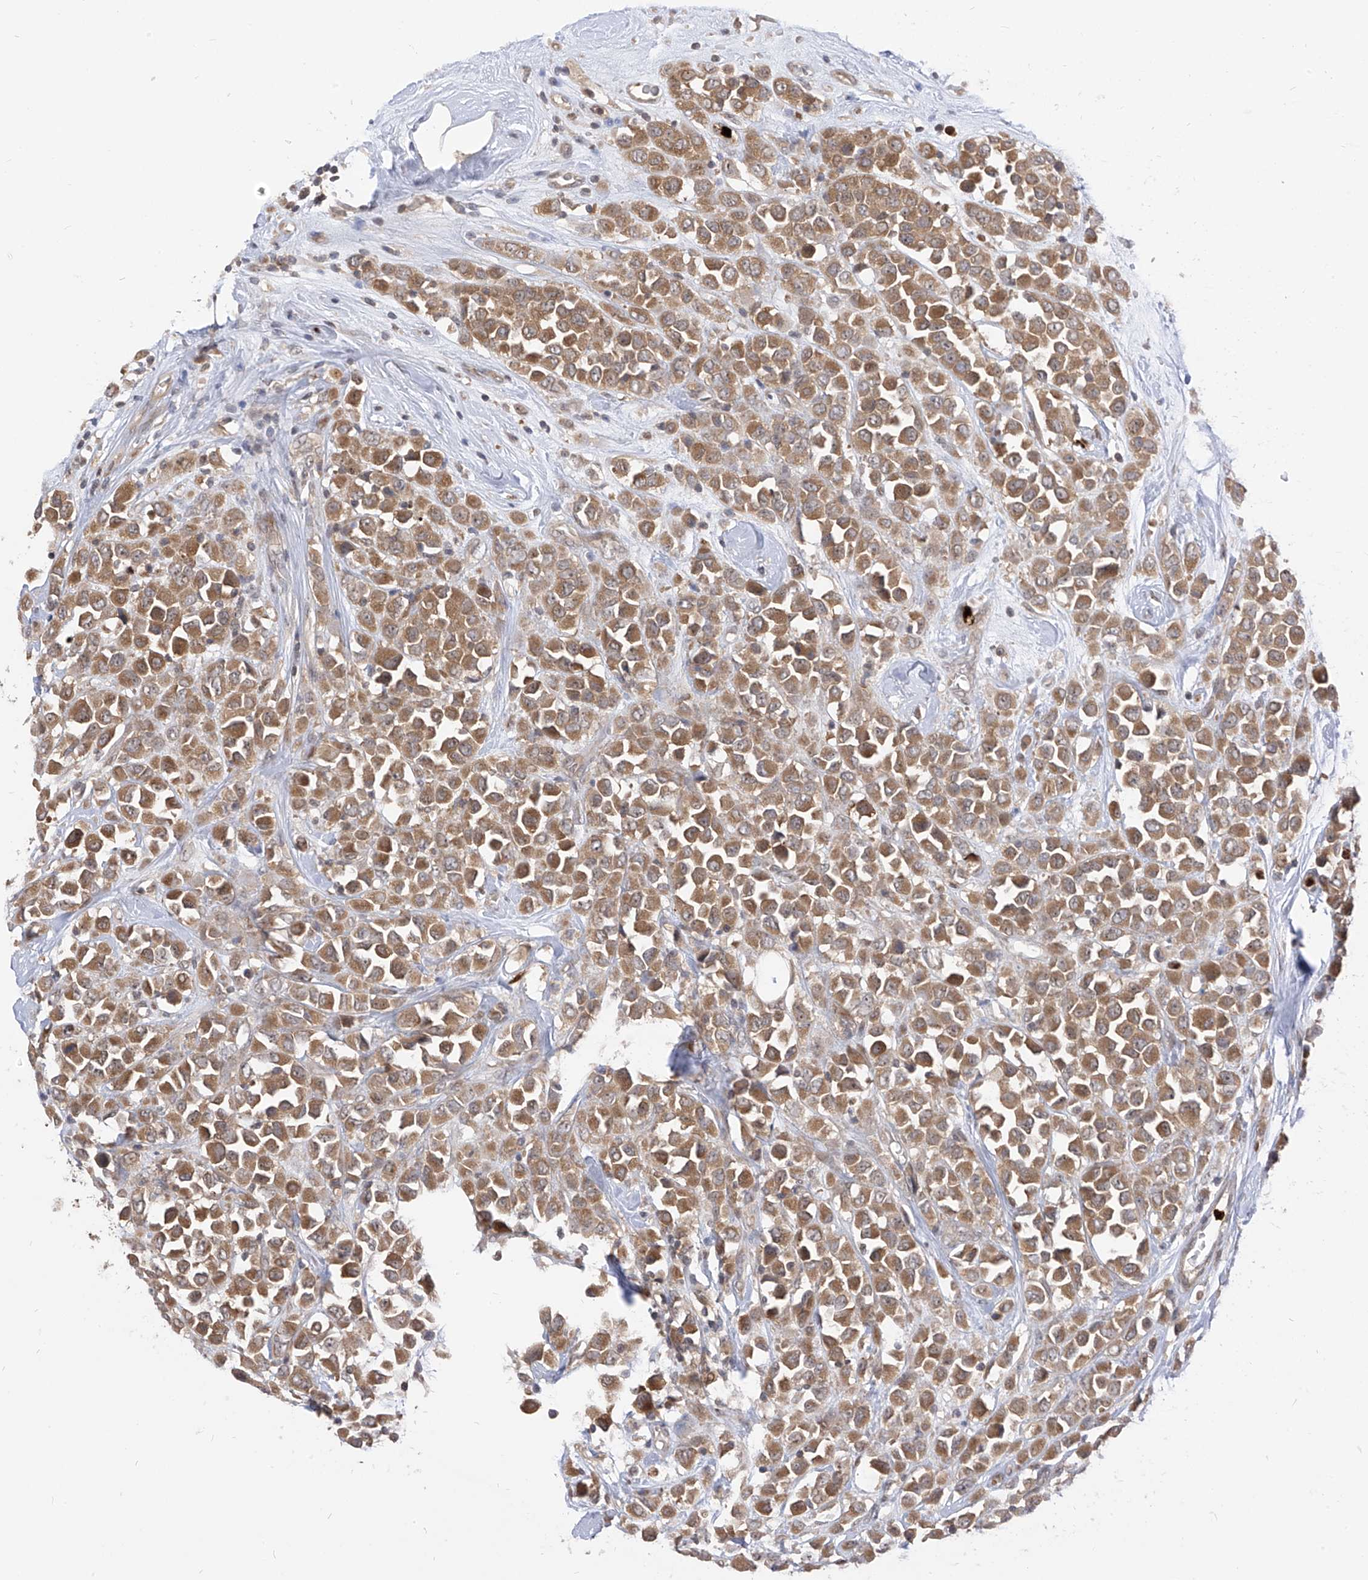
{"staining": {"intensity": "moderate", "quantity": ">75%", "location": "cytoplasmic/membranous"}, "tissue": "breast cancer", "cell_type": "Tumor cells", "image_type": "cancer", "snomed": [{"axis": "morphology", "description": "Duct carcinoma"}, {"axis": "topography", "description": "Breast"}], "caption": "Brown immunohistochemical staining in human breast intraductal carcinoma exhibits moderate cytoplasmic/membranous positivity in approximately >75% of tumor cells. (brown staining indicates protein expression, while blue staining denotes nuclei).", "gene": "CNKSR1", "patient": {"sex": "female", "age": 61}}